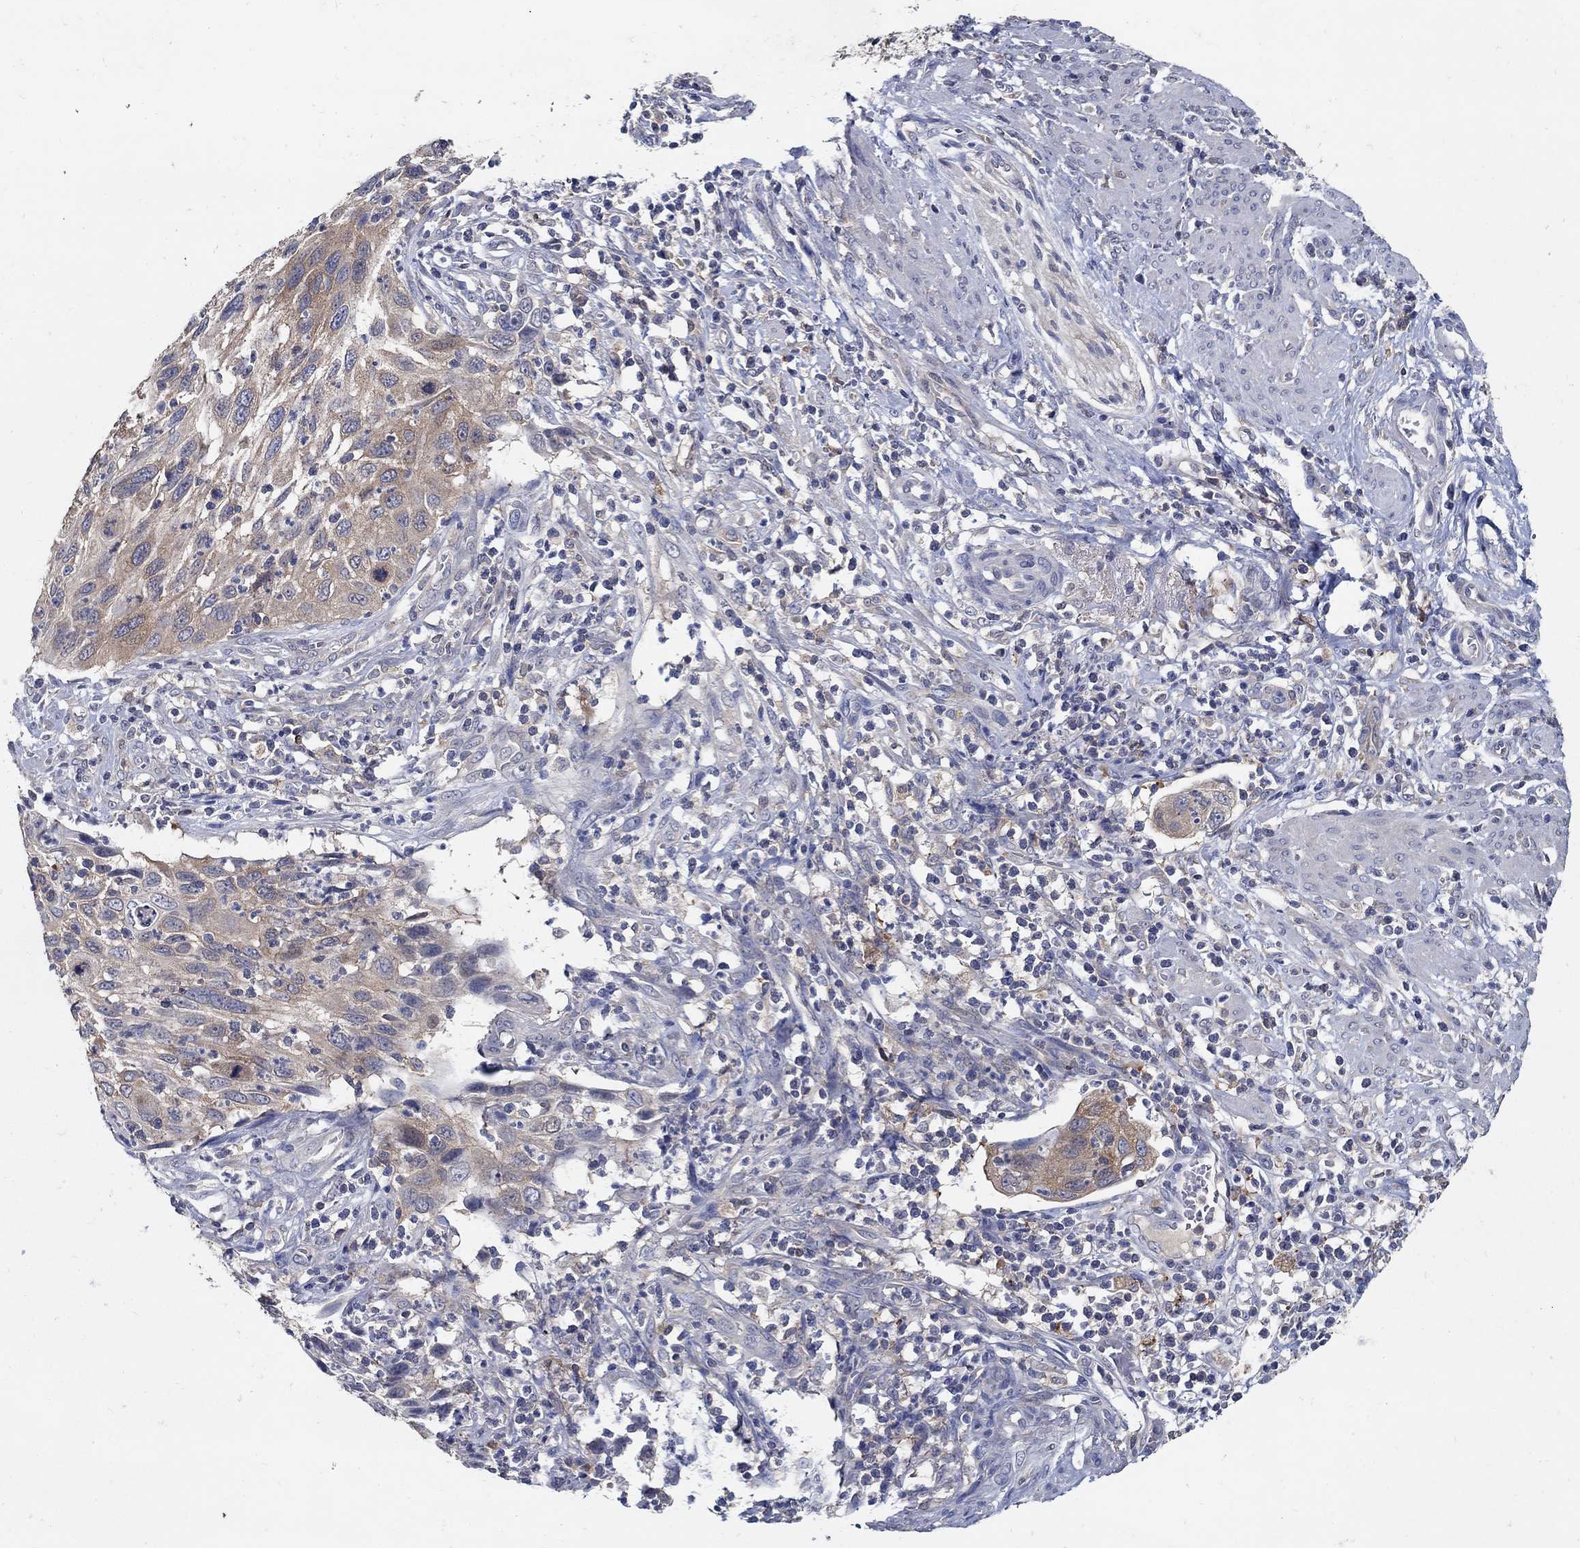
{"staining": {"intensity": "moderate", "quantity": ">75%", "location": "cytoplasmic/membranous"}, "tissue": "cervical cancer", "cell_type": "Tumor cells", "image_type": "cancer", "snomed": [{"axis": "morphology", "description": "Squamous cell carcinoma, NOS"}, {"axis": "topography", "description": "Cervix"}], "caption": "Immunohistochemistry (IHC) micrograph of human cervical cancer stained for a protein (brown), which reveals medium levels of moderate cytoplasmic/membranous positivity in about >75% of tumor cells.", "gene": "MTHFR", "patient": {"sex": "female", "age": 70}}